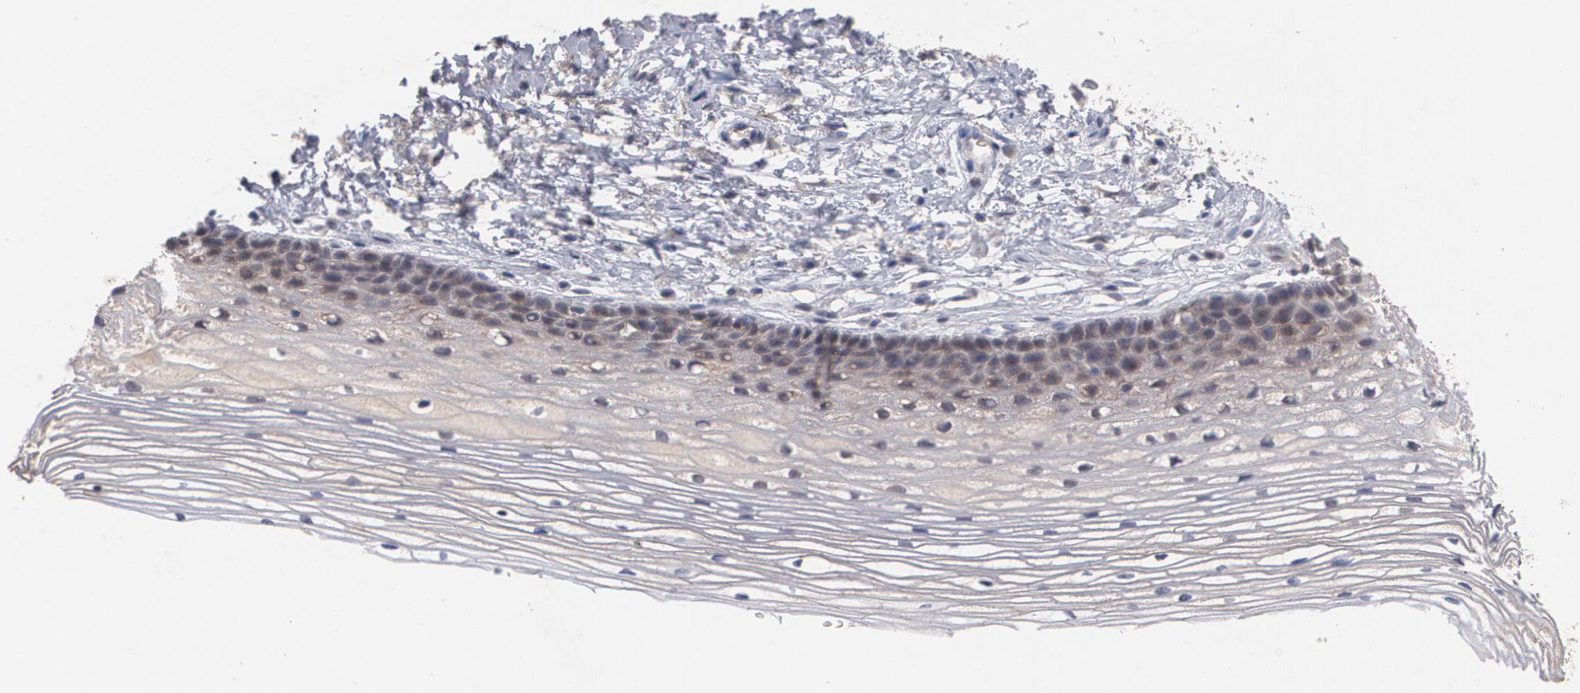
{"staining": {"intensity": "moderate", "quantity": "<25%", "location": "cytoplasmic/membranous"}, "tissue": "cervix", "cell_type": "Glandular cells", "image_type": "normal", "snomed": [{"axis": "morphology", "description": "Normal tissue, NOS"}, {"axis": "topography", "description": "Cervix"}], "caption": "The histopathology image exhibits immunohistochemical staining of benign cervix. There is moderate cytoplasmic/membranous positivity is identified in about <25% of glandular cells.", "gene": "HTT", "patient": {"sex": "female", "age": 77}}